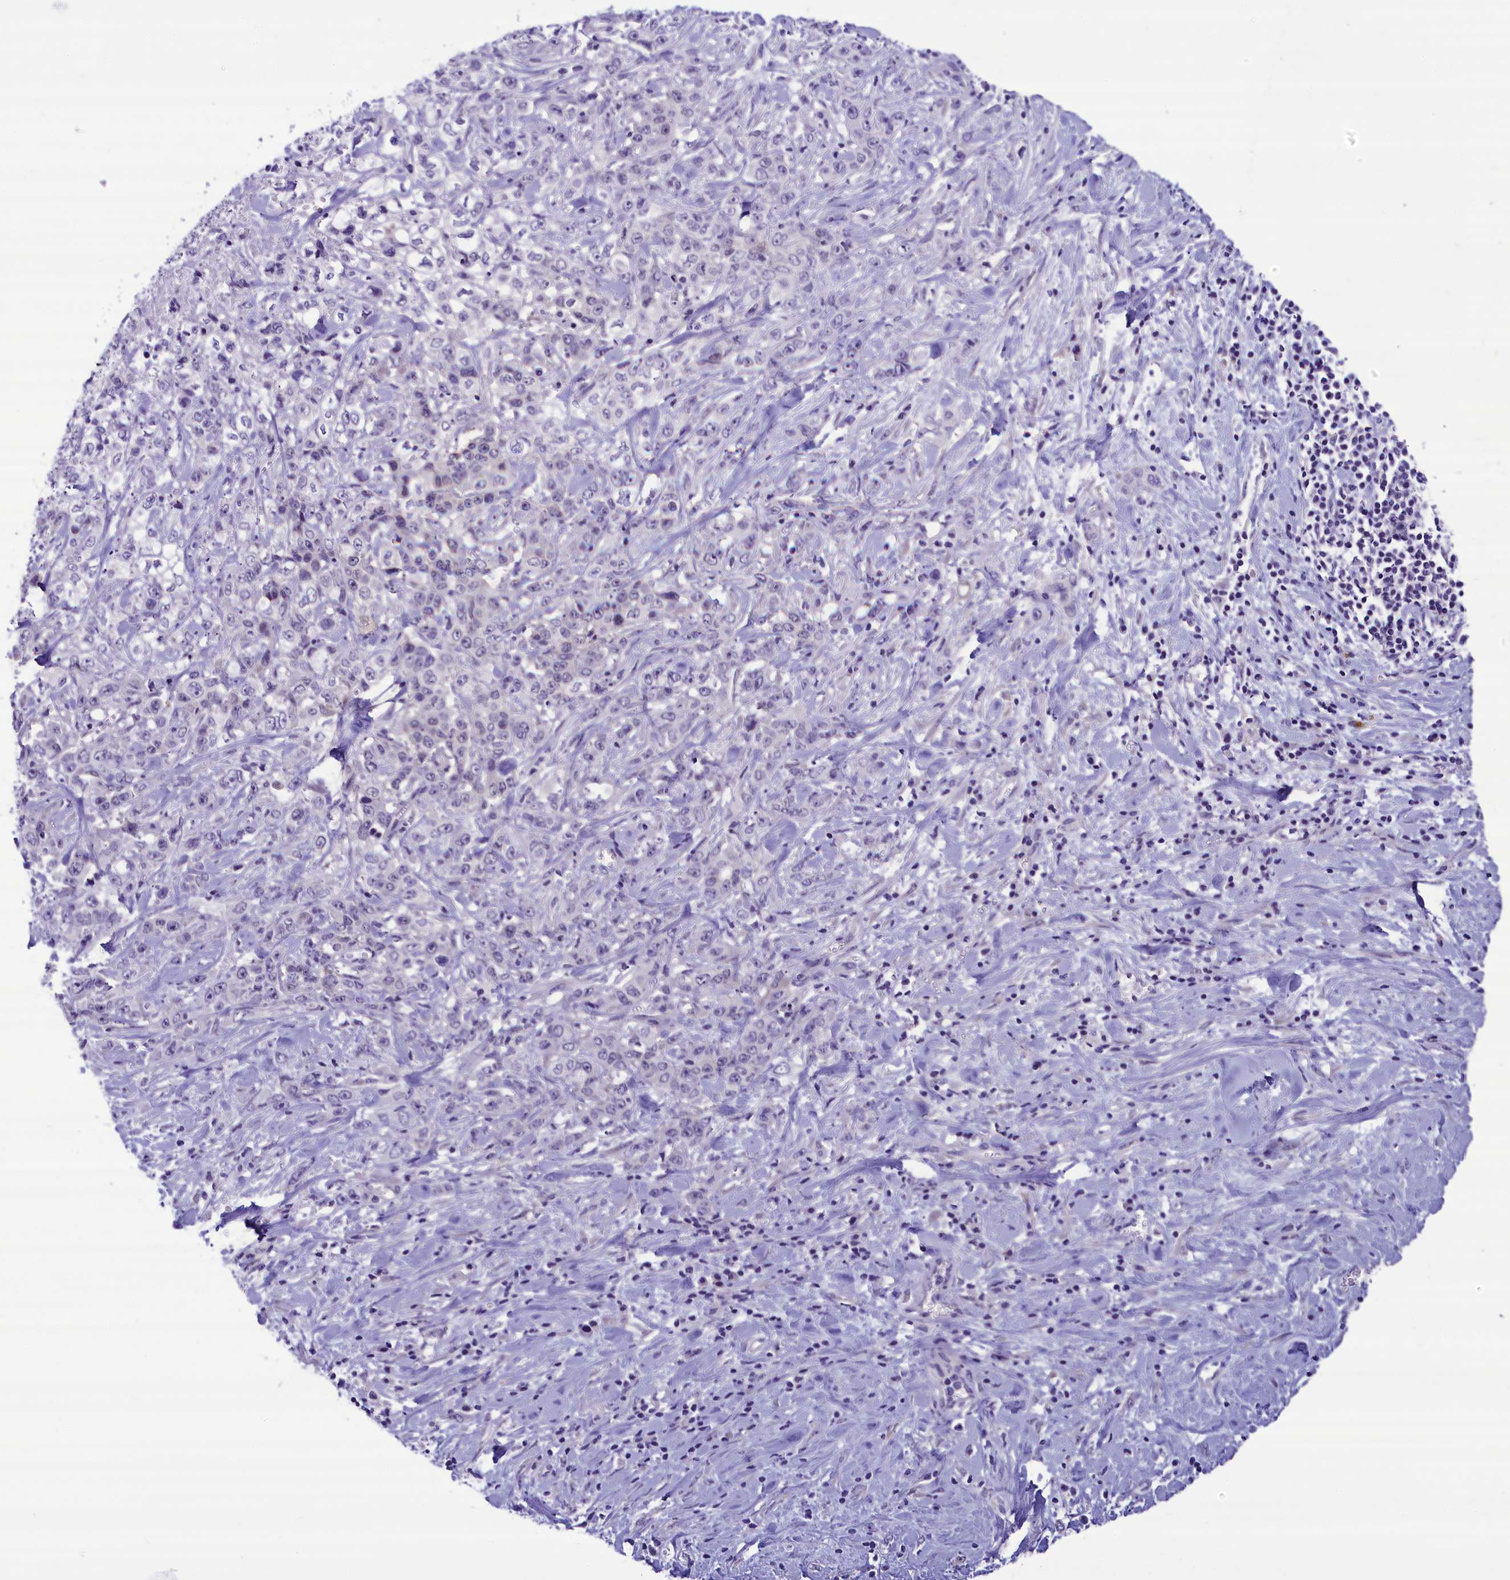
{"staining": {"intensity": "negative", "quantity": "none", "location": "none"}, "tissue": "stomach cancer", "cell_type": "Tumor cells", "image_type": "cancer", "snomed": [{"axis": "morphology", "description": "Adenocarcinoma, NOS"}, {"axis": "topography", "description": "Stomach, upper"}], "caption": "An immunohistochemistry histopathology image of stomach cancer is shown. There is no staining in tumor cells of stomach cancer.", "gene": "PRR15", "patient": {"sex": "male", "age": 62}}